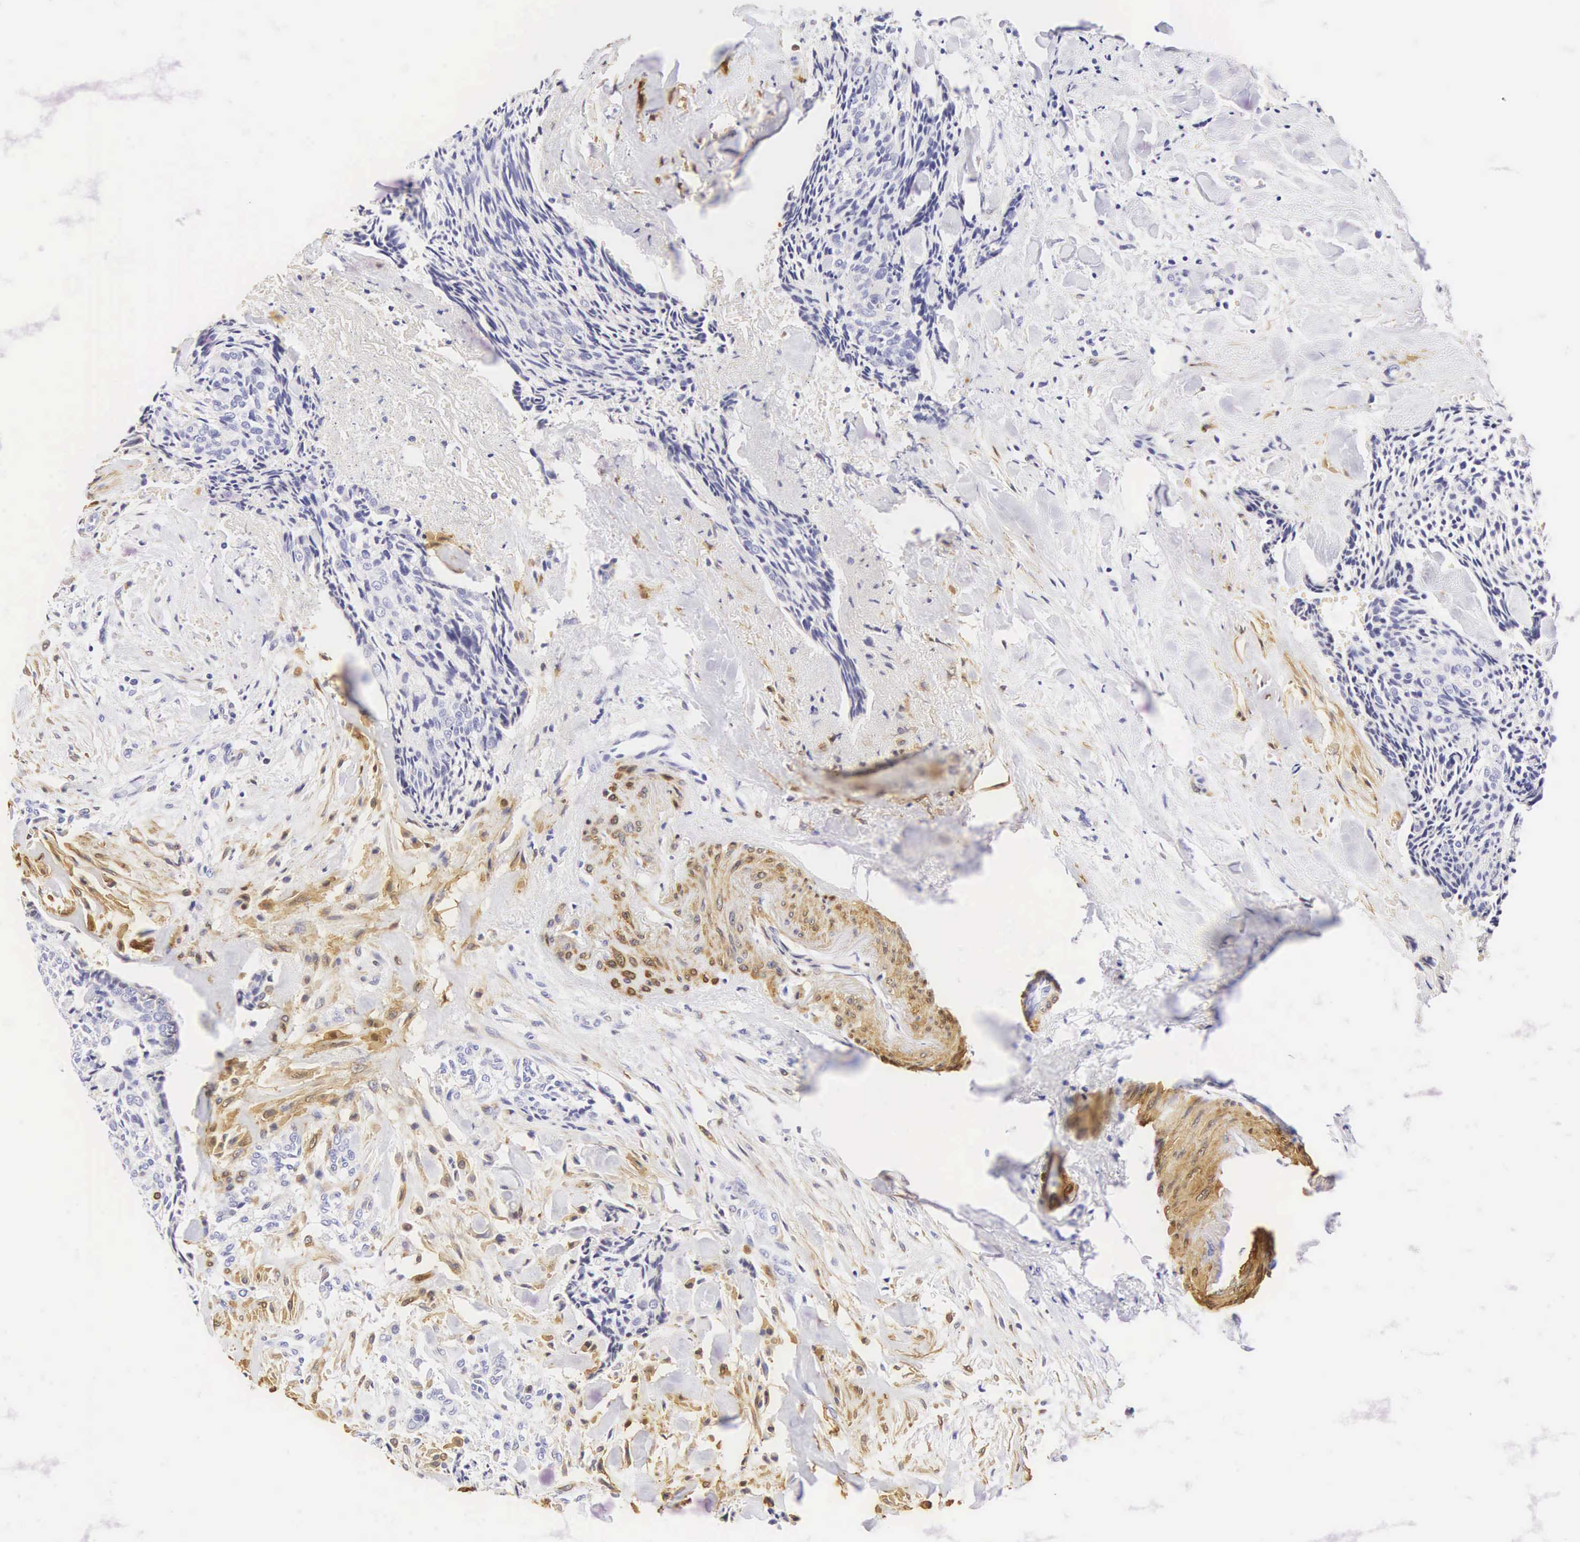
{"staining": {"intensity": "moderate", "quantity": "<25%", "location": "cytoplasmic/membranous"}, "tissue": "head and neck cancer", "cell_type": "Tumor cells", "image_type": "cancer", "snomed": [{"axis": "morphology", "description": "Squamous cell carcinoma, NOS"}, {"axis": "topography", "description": "Salivary gland"}, {"axis": "topography", "description": "Head-Neck"}], "caption": "A histopathology image of human squamous cell carcinoma (head and neck) stained for a protein displays moderate cytoplasmic/membranous brown staining in tumor cells.", "gene": "CNN1", "patient": {"sex": "male", "age": 70}}